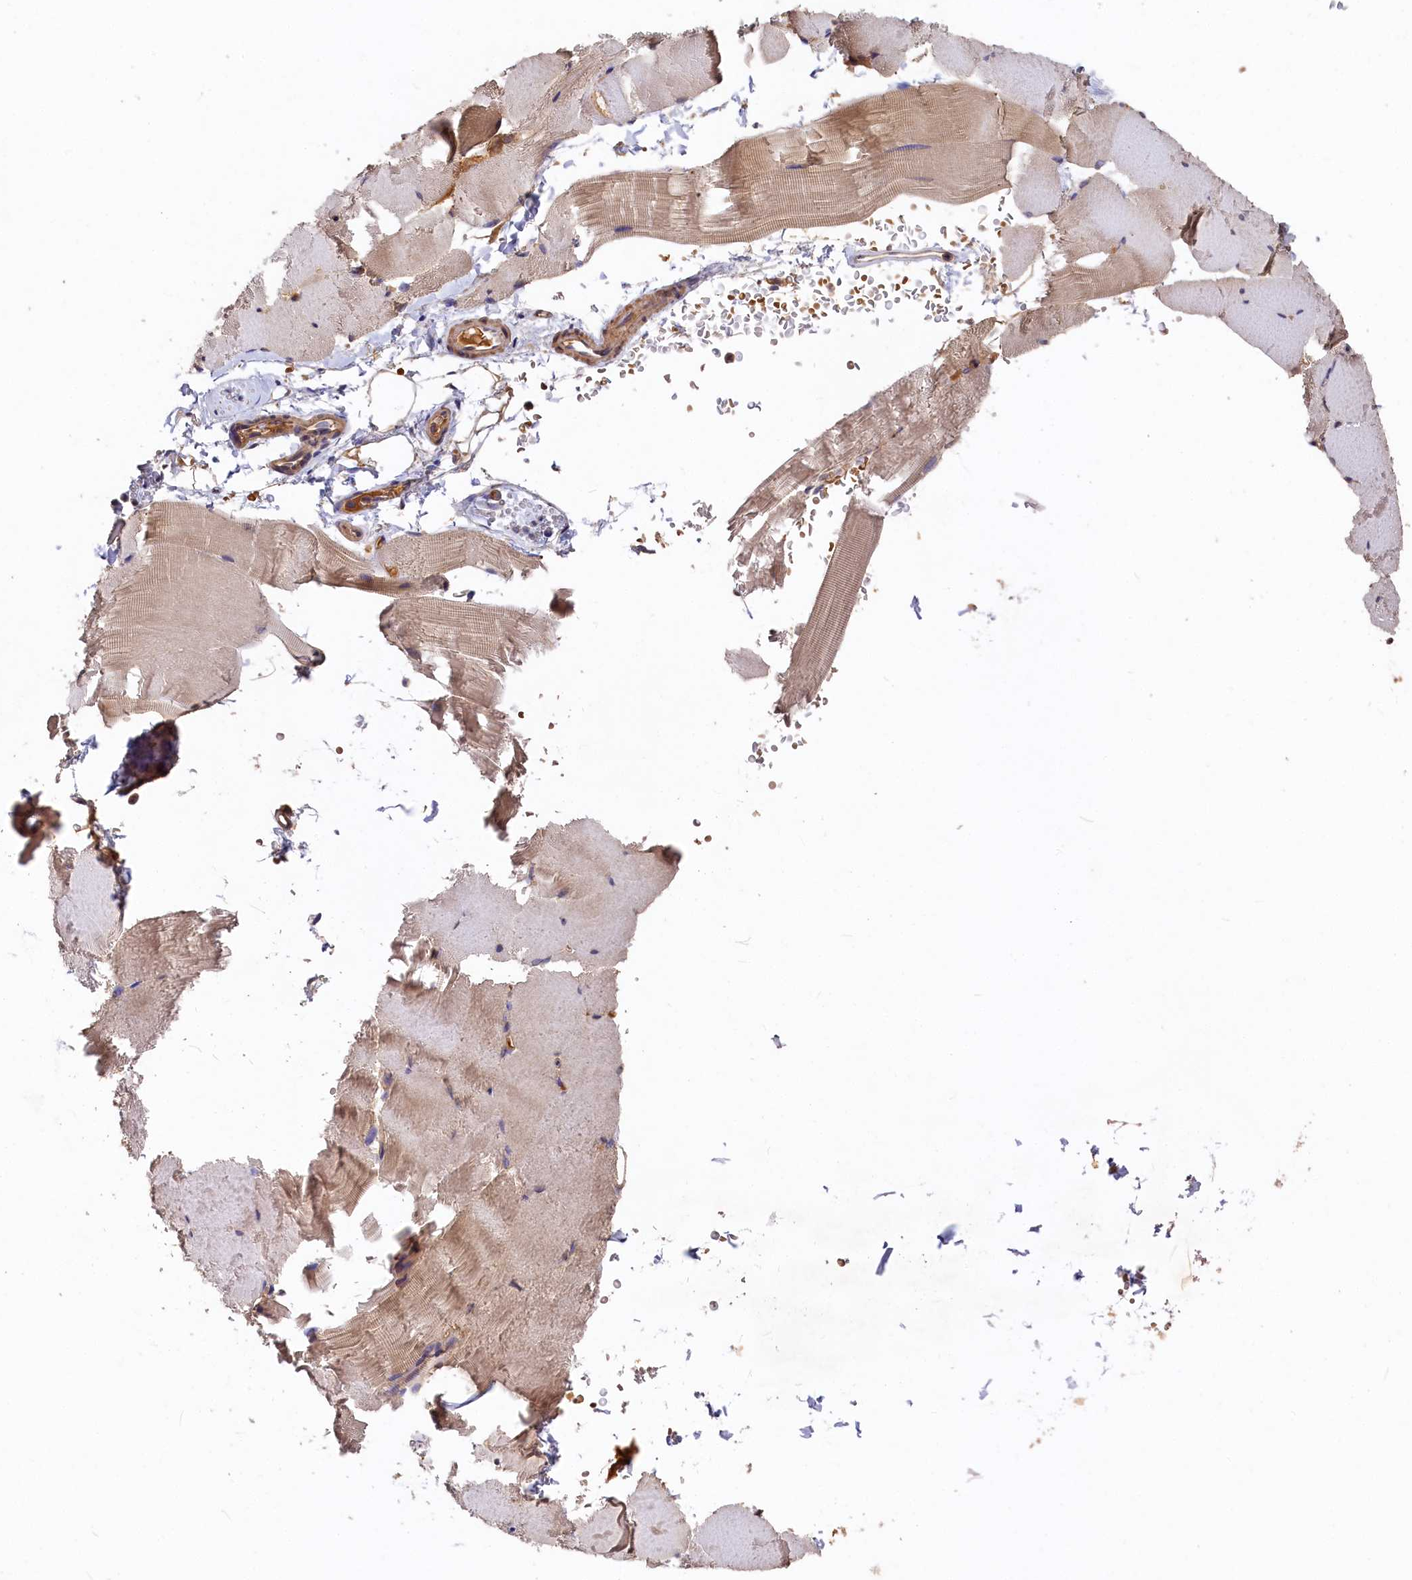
{"staining": {"intensity": "weak", "quantity": "<25%", "location": "cytoplasmic/membranous"}, "tissue": "skeletal muscle", "cell_type": "Myocytes", "image_type": "normal", "snomed": [{"axis": "morphology", "description": "Normal tissue, NOS"}, {"axis": "topography", "description": "Skeletal muscle"}, {"axis": "topography", "description": "Parathyroid gland"}], "caption": "Immunohistochemistry photomicrograph of unremarkable human skeletal muscle stained for a protein (brown), which displays no expression in myocytes. (Stains: DAB (3,3'-diaminobenzidine) immunohistochemistry (IHC) with hematoxylin counter stain, Microscopy: brightfield microscopy at high magnification).", "gene": "DHRS11", "patient": {"sex": "female", "age": 37}}